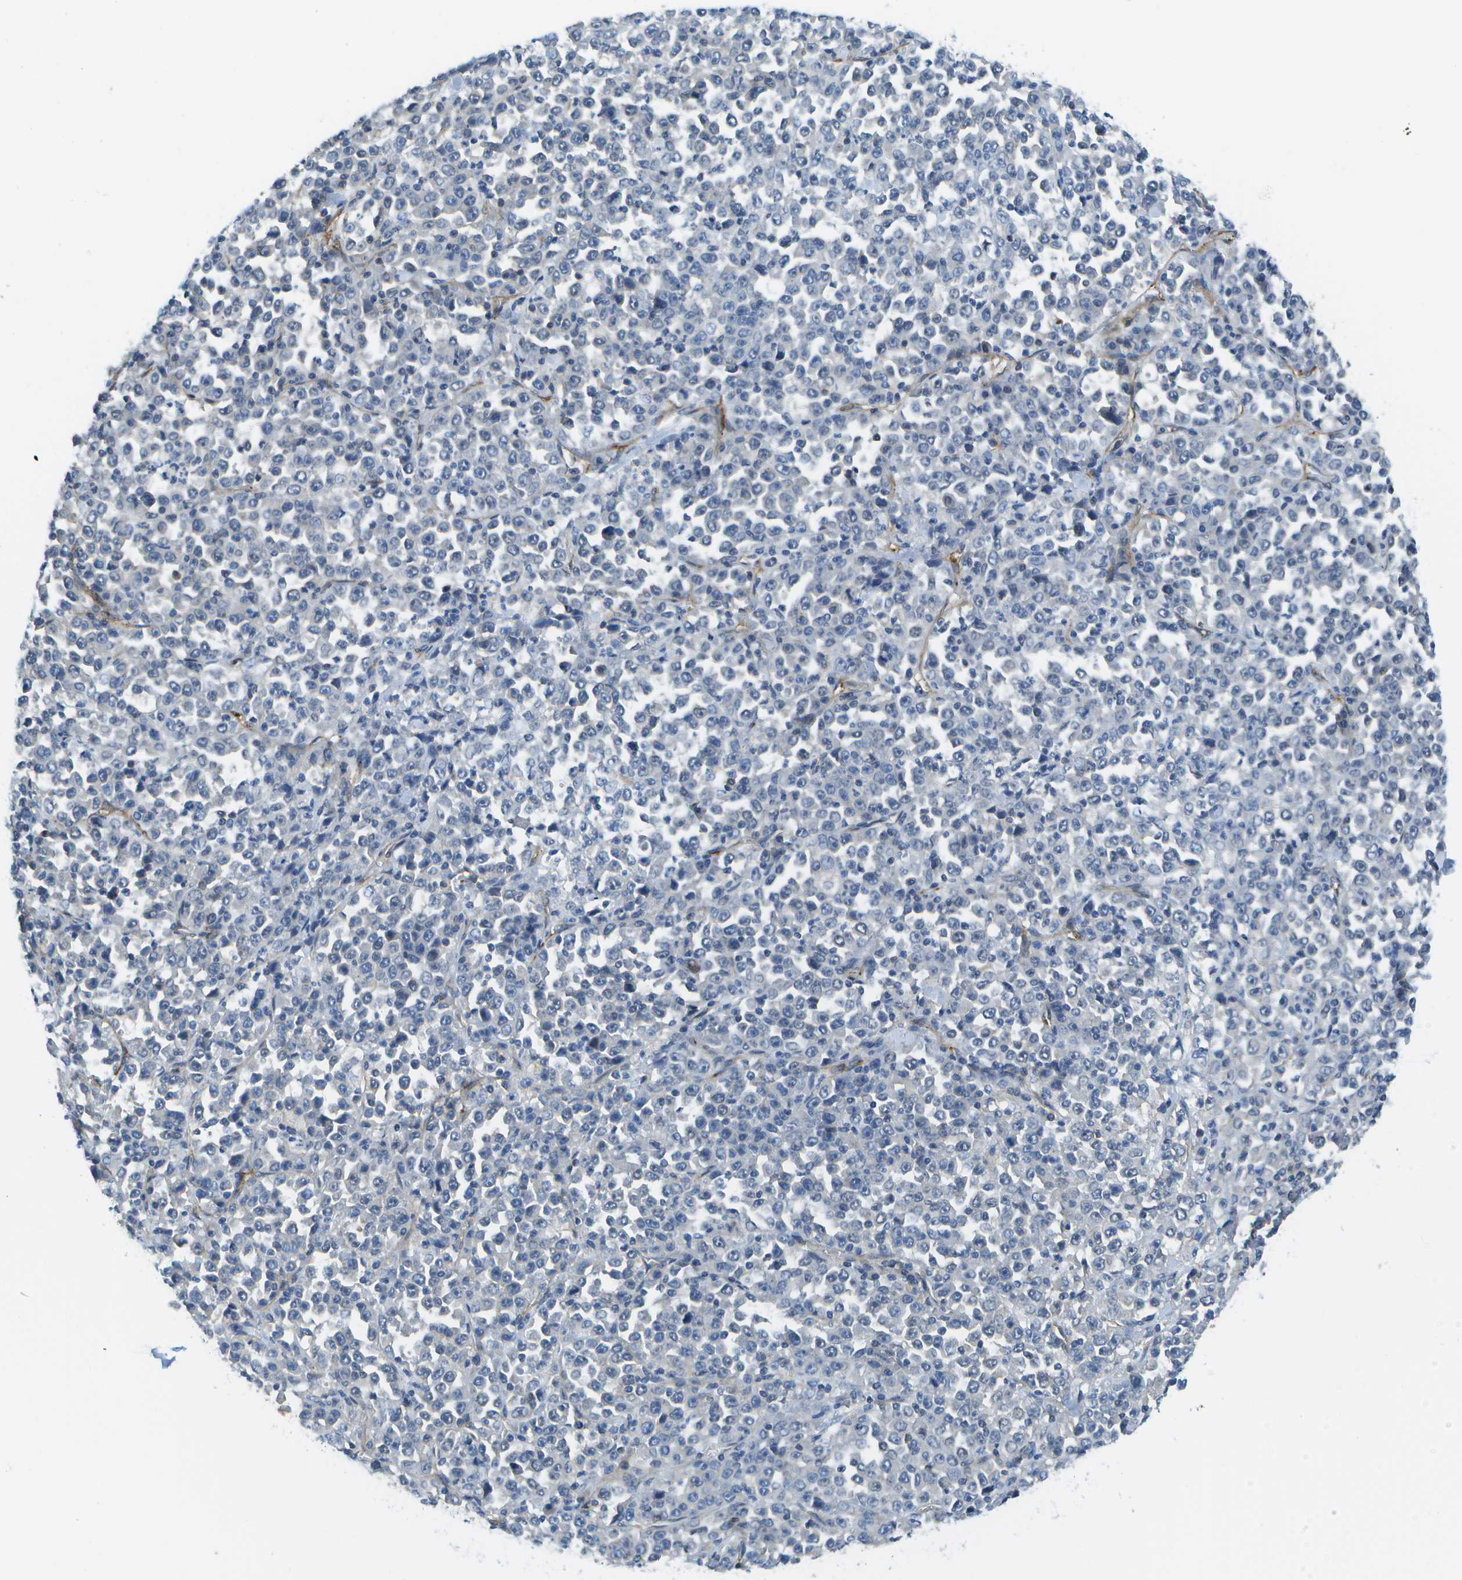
{"staining": {"intensity": "negative", "quantity": "none", "location": "none"}, "tissue": "stomach cancer", "cell_type": "Tumor cells", "image_type": "cancer", "snomed": [{"axis": "morphology", "description": "Normal tissue, NOS"}, {"axis": "morphology", "description": "Adenocarcinoma, NOS"}, {"axis": "topography", "description": "Stomach, upper"}, {"axis": "topography", "description": "Stomach"}], "caption": "A photomicrograph of stomach cancer stained for a protein displays no brown staining in tumor cells. (DAB immunohistochemistry (IHC) visualized using brightfield microscopy, high magnification).", "gene": "KIAA0040", "patient": {"sex": "male", "age": 59}}